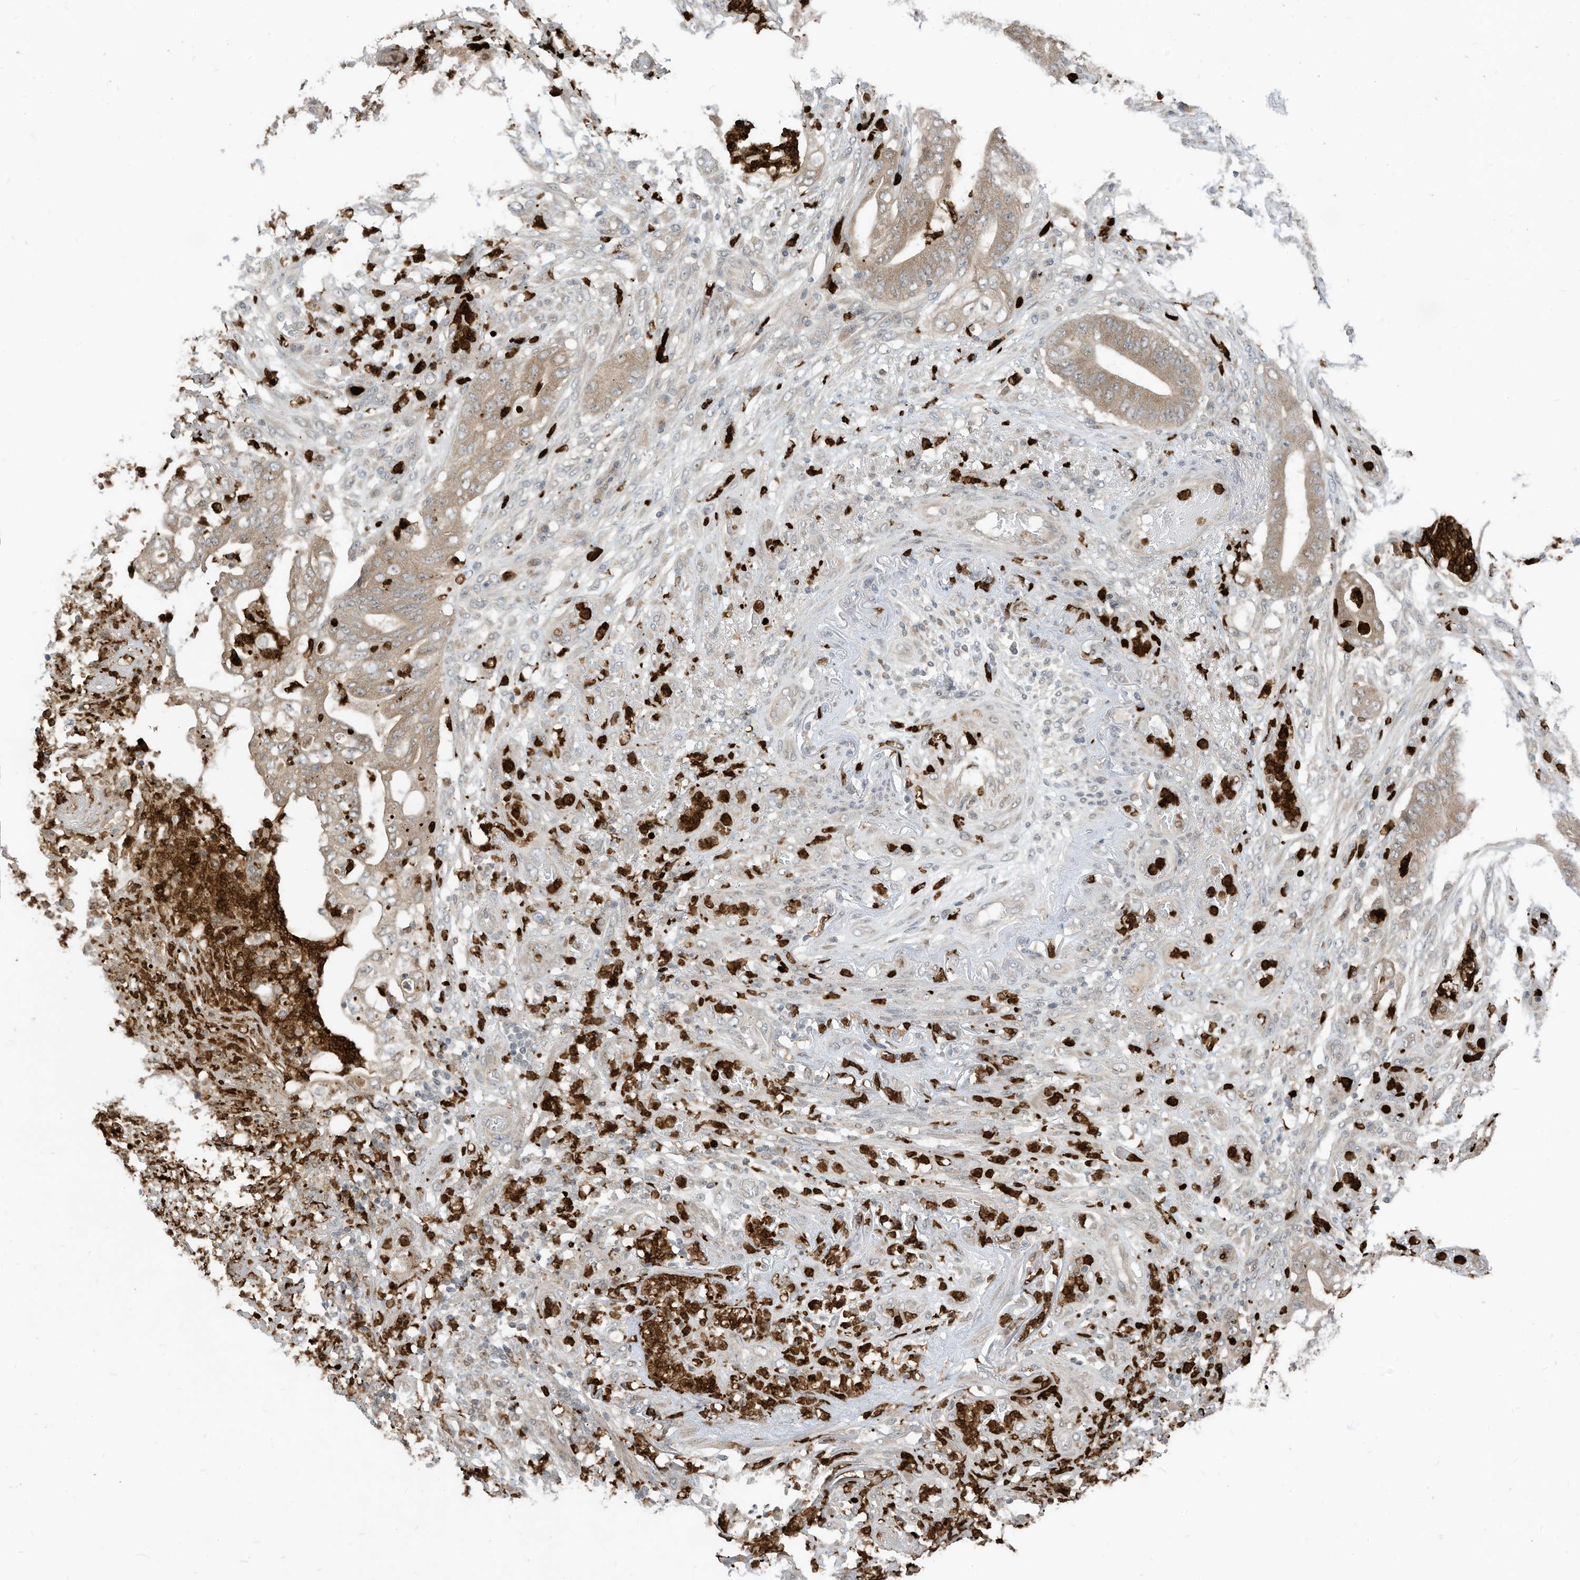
{"staining": {"intensity": "moderate", "quantity": "25%-75%", "location": "cytoplasmic/membranous"}, "tissue": "stomach cancer", "cell_type": "Tumor cells", "image_type": "cancer", "snomed": [{"axis": "morphology", "description": "Adenocarcinoma, NOS"}, {"axis": "topography", "description": "Stomach"}], "caption": "Immunohistochemistry (IHC) (DAB (3,3'-diaminobenzidine)) staining of stomach cancer (adenocarcinoma) demonstrates moderate cytoplasmic/membranous protein expression in about 25%-75% of tumor cells. (Stains: DAB (3,3'-diaminobenzidine) in brown, nuclei in blue, Microscopy: brightfield microscopy at high magnification).", "gene": "CNKSR1", "patient": {"sex": "female", "age": 73}}